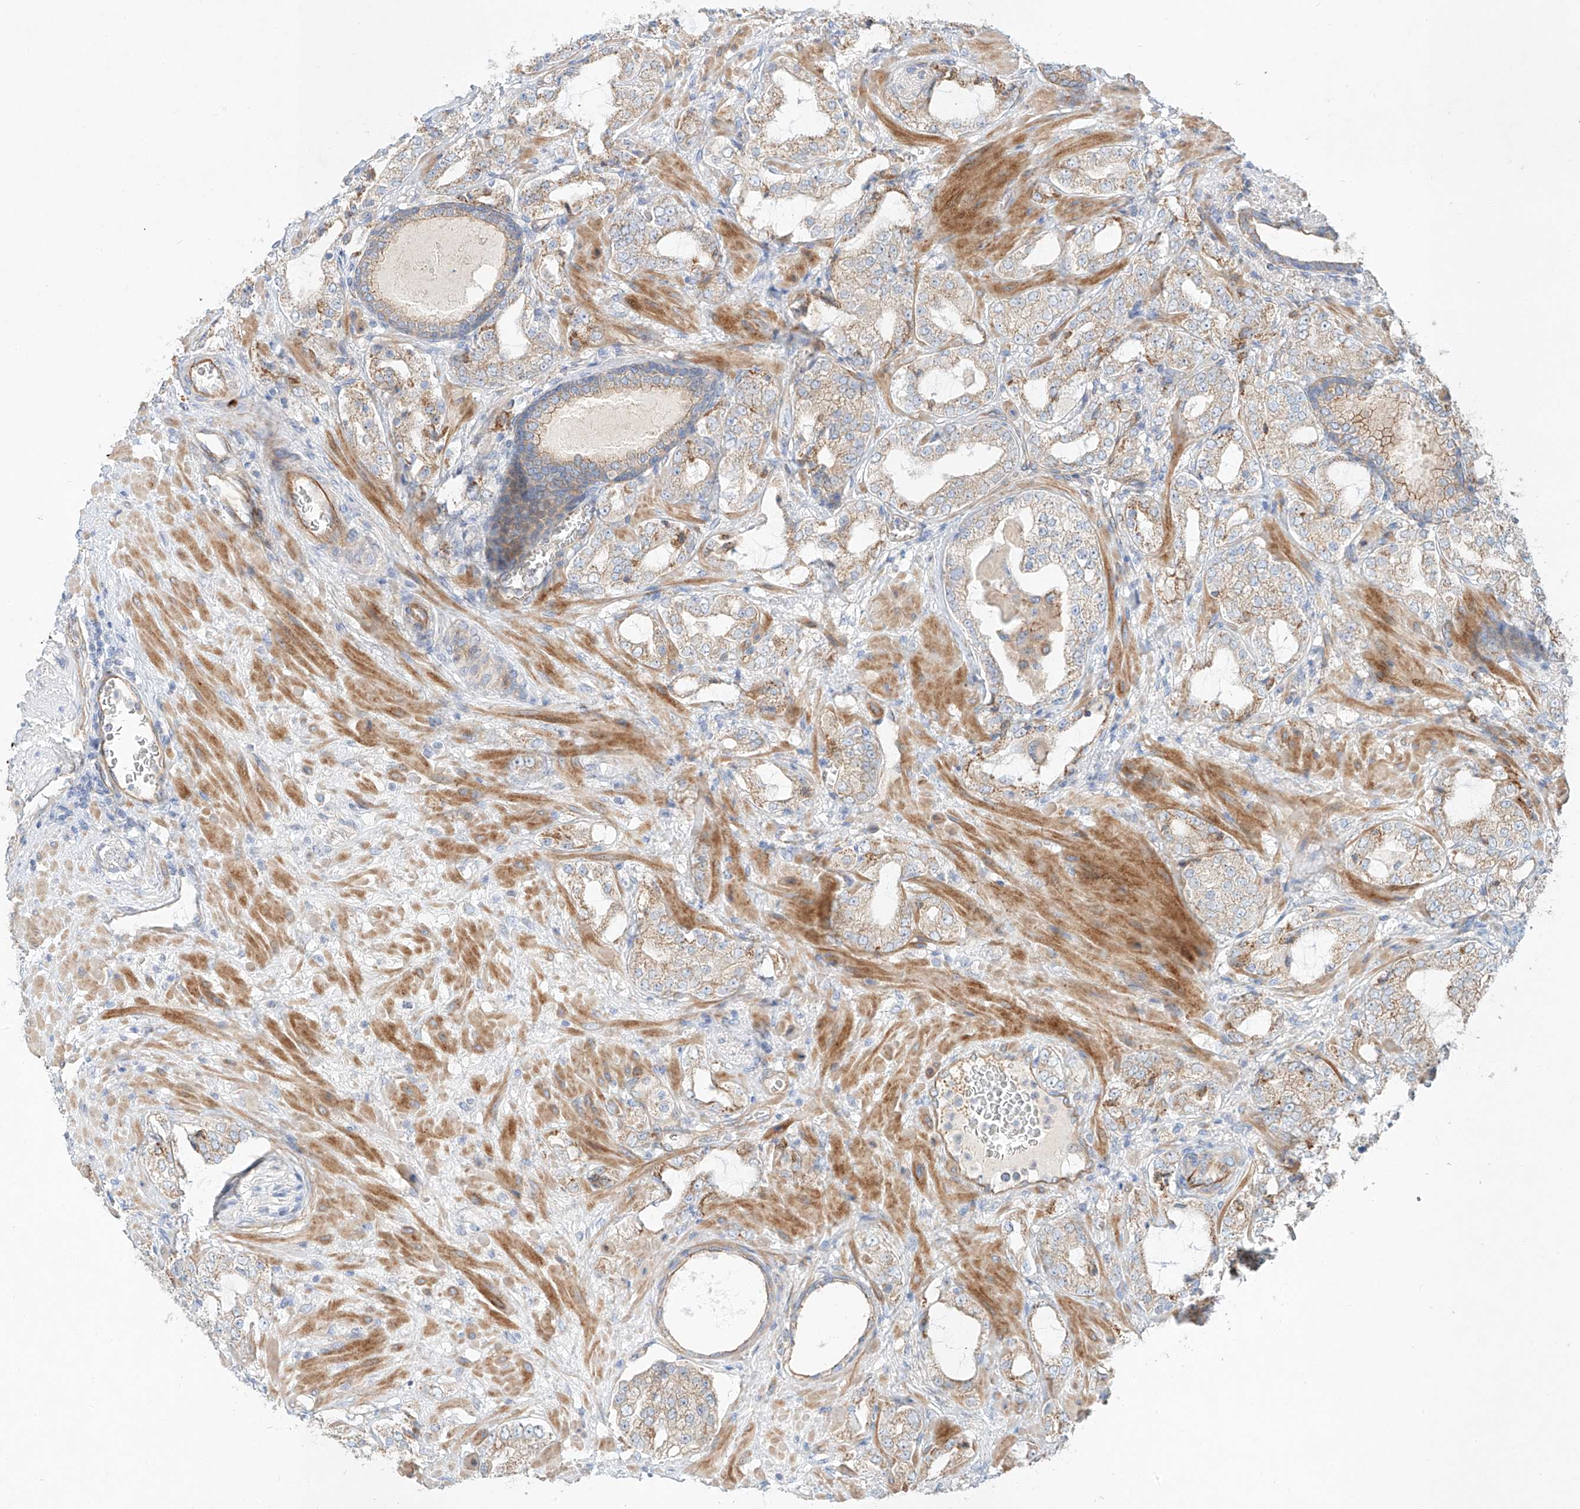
{"staining": {"intensity": "moderate", "quantity": "25%-75%", "location": "cytoplasmic/membranous"}, "tissue": "prostate cancer", "cell_type": "Tumor cells", "image_type": "cancer", "snomed": [{"axis": "morphology", "description": "Adenocarcinoma, High grade"}, {"axis": "topography", "description": "Prostate"}], "caption": "Tumor cells show moderate cytoplasmic/membranous positivity in about 25%-75% of cells in prostate cancer (high-grade adenocarcinoma).", "gene": "AJM1", "patient": {"sex": "male", "age": 64}}